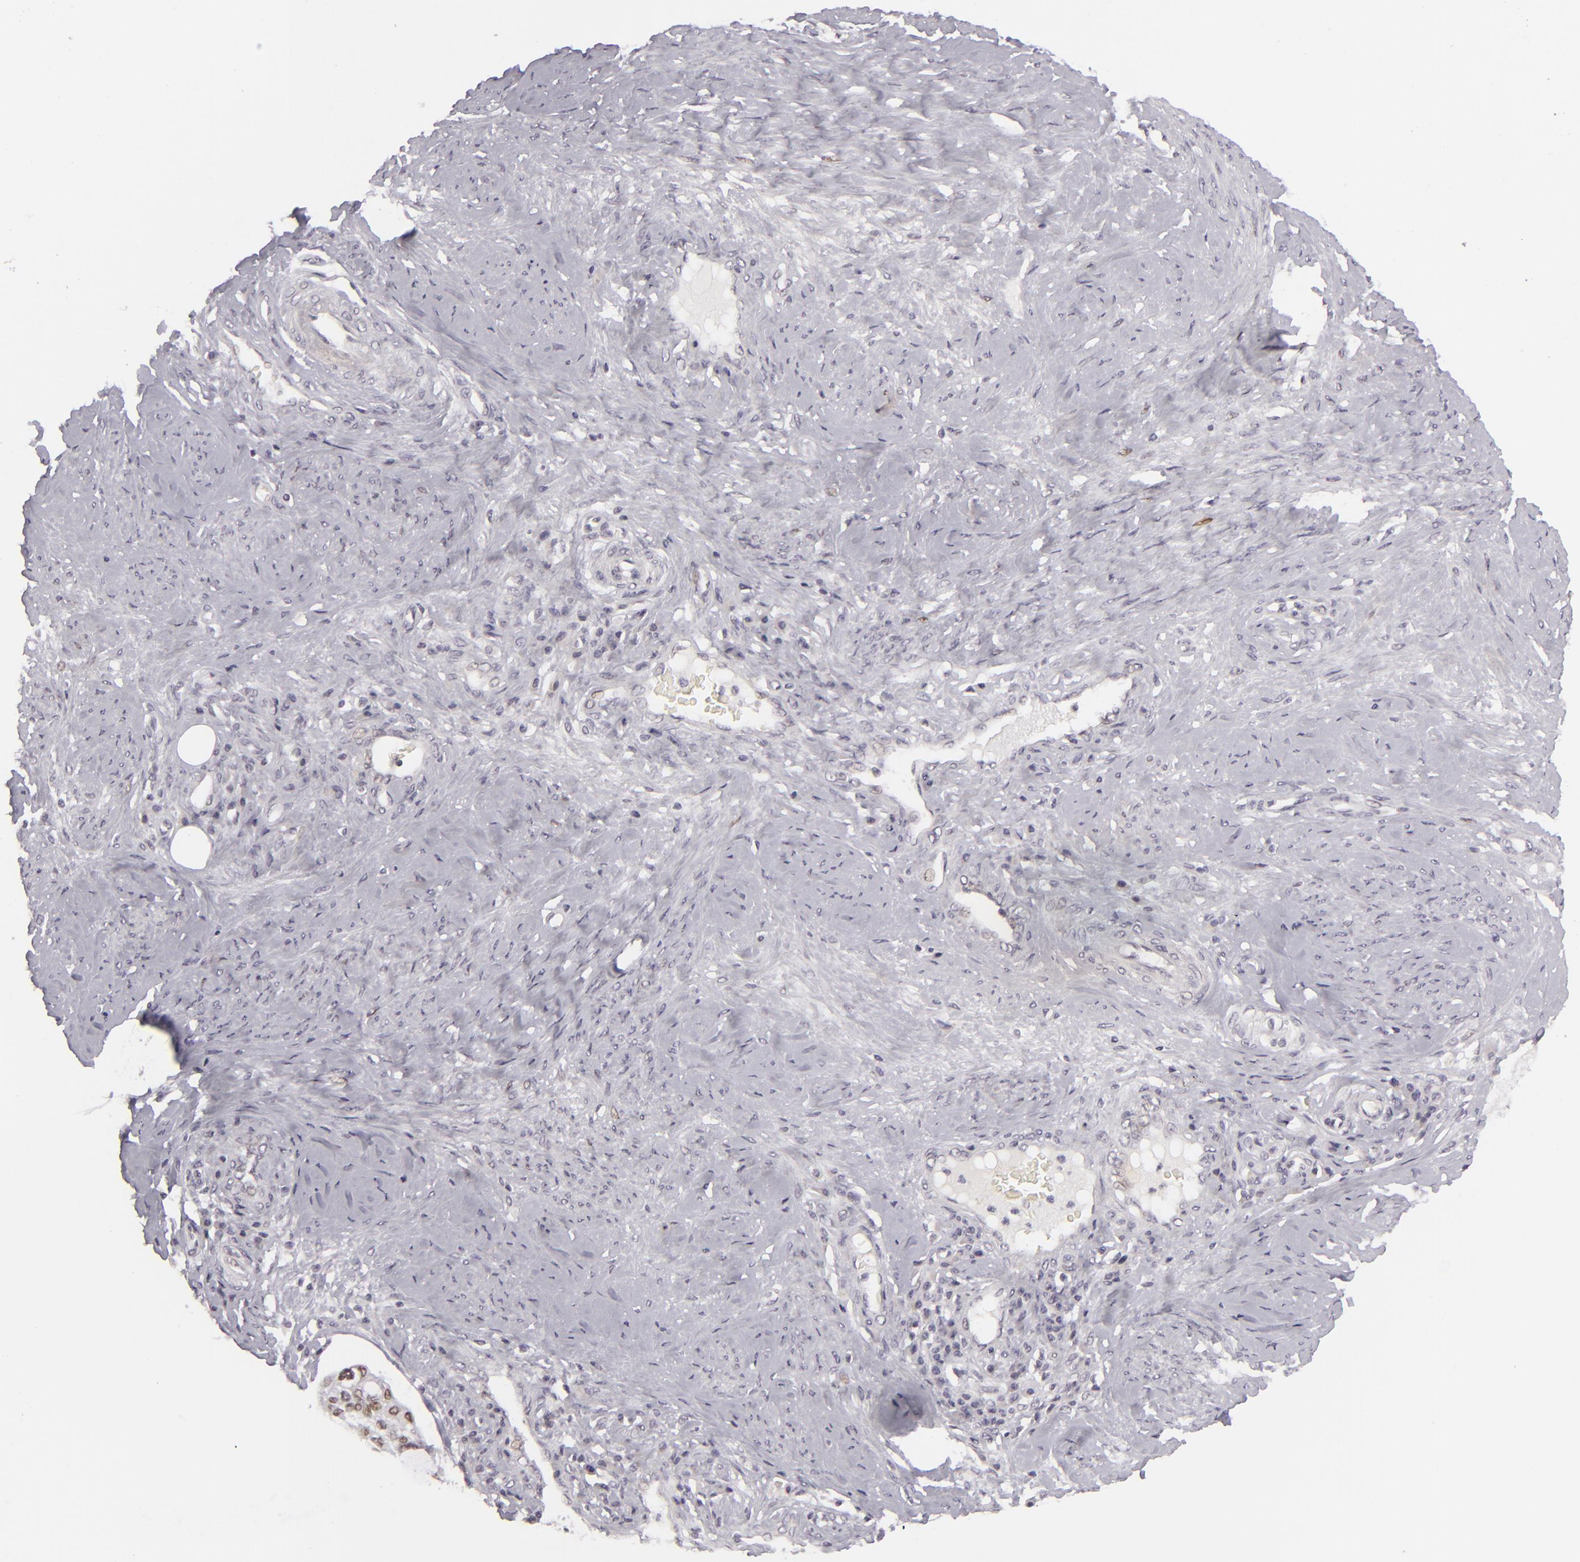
{"staining": {"intensity": "weak", "quantity": "25%-75%", "location": "nuclear"}, "tissue": "cervical cancer", "cell_type": "Tumor cells", "image_type": "cancer", "snomed": [{"axis": "morphology", "description": "Squamous cell carcinoma, NOS"}, {"axis": "topography", "description": "Cervix"}], "caption": "About 25%-75% of tumor cells in cervical squamous cell carcinoma exhibit weak nuclear protein staining as visualized by brown immunohistochemical staining.", "gene": "SIX1", "patient": {"sex": "female", "age": 41}}